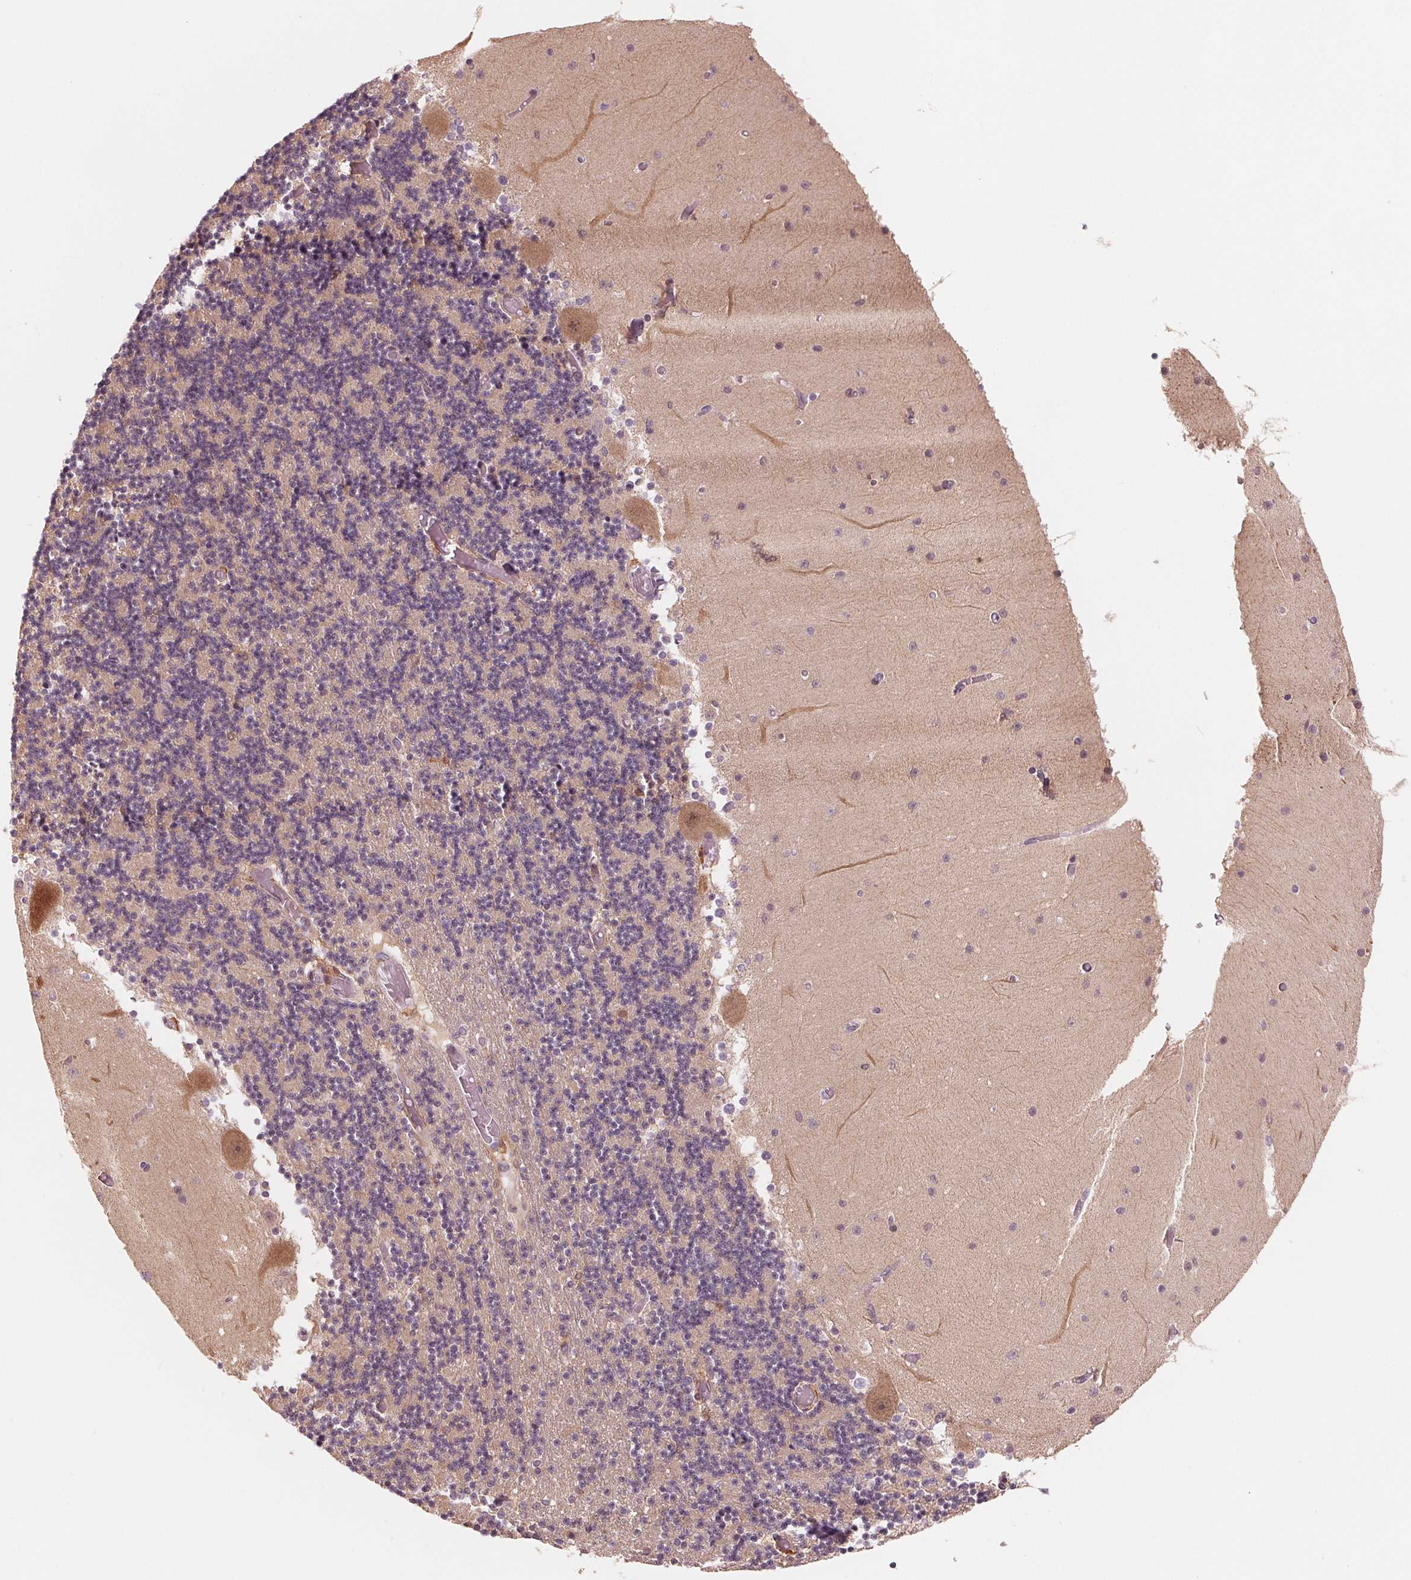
{"staining": {"intensity": "negative", "quantity": "none", "location": "none"}, "tissue": "cerebellum", "cell_type": "Cells in granular layer", "image_type": "normal", "snomed": [{"axis": "morphology", "description": "Normal tissue, NOS"}, {"axis": "topography", "description": "Cerebellum"}], "caption": "IHC photomicrograph of unremarkable cerebellum stained for a protein (brown), which shows no positivity in cells in granular layer. (DAB immunohistochemistry with hematoxylin counter stain).", "gene": "IL9R", "patient": {"sex": "female", "age": 28}}